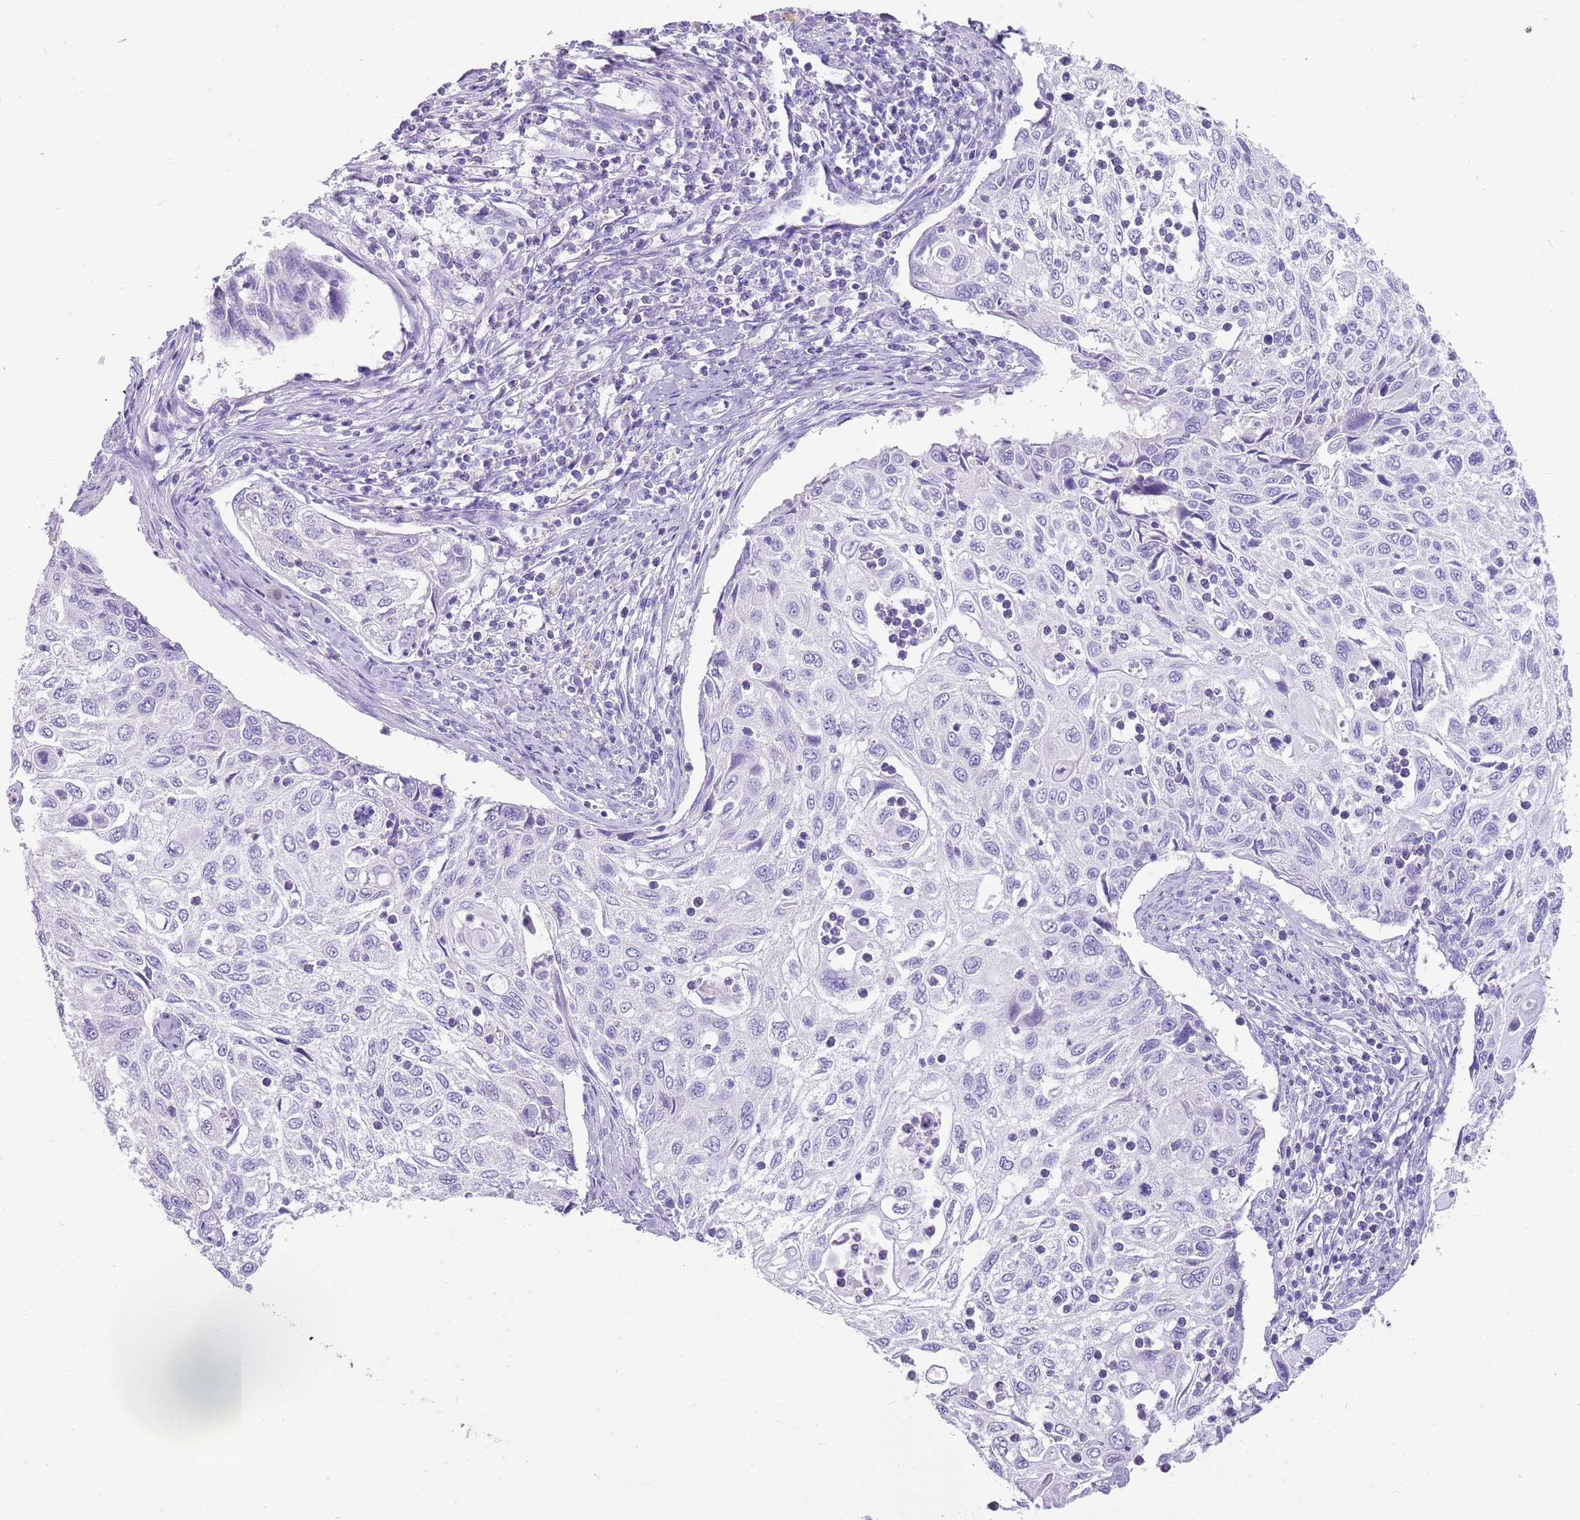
{"staining": {"intensity": "negative", "quantity": "none", "location": "none"}, "tissue": "cervical cancer", "cell_type": "Tumor cells", "image_type": "cancer", "snomed": [{"axis": "morphology", "description": "Squamous cell carcinoma, NOS"}, {"axis": "topography", "description": "Cervix"}], "caption": "This is an IHC photomicrograph of cervical cancer (squamous cell carcinoma). There is no positivity in tumor cells.", "gene": "NBPF3", "patient": {"sex": "female", "age": 70}}